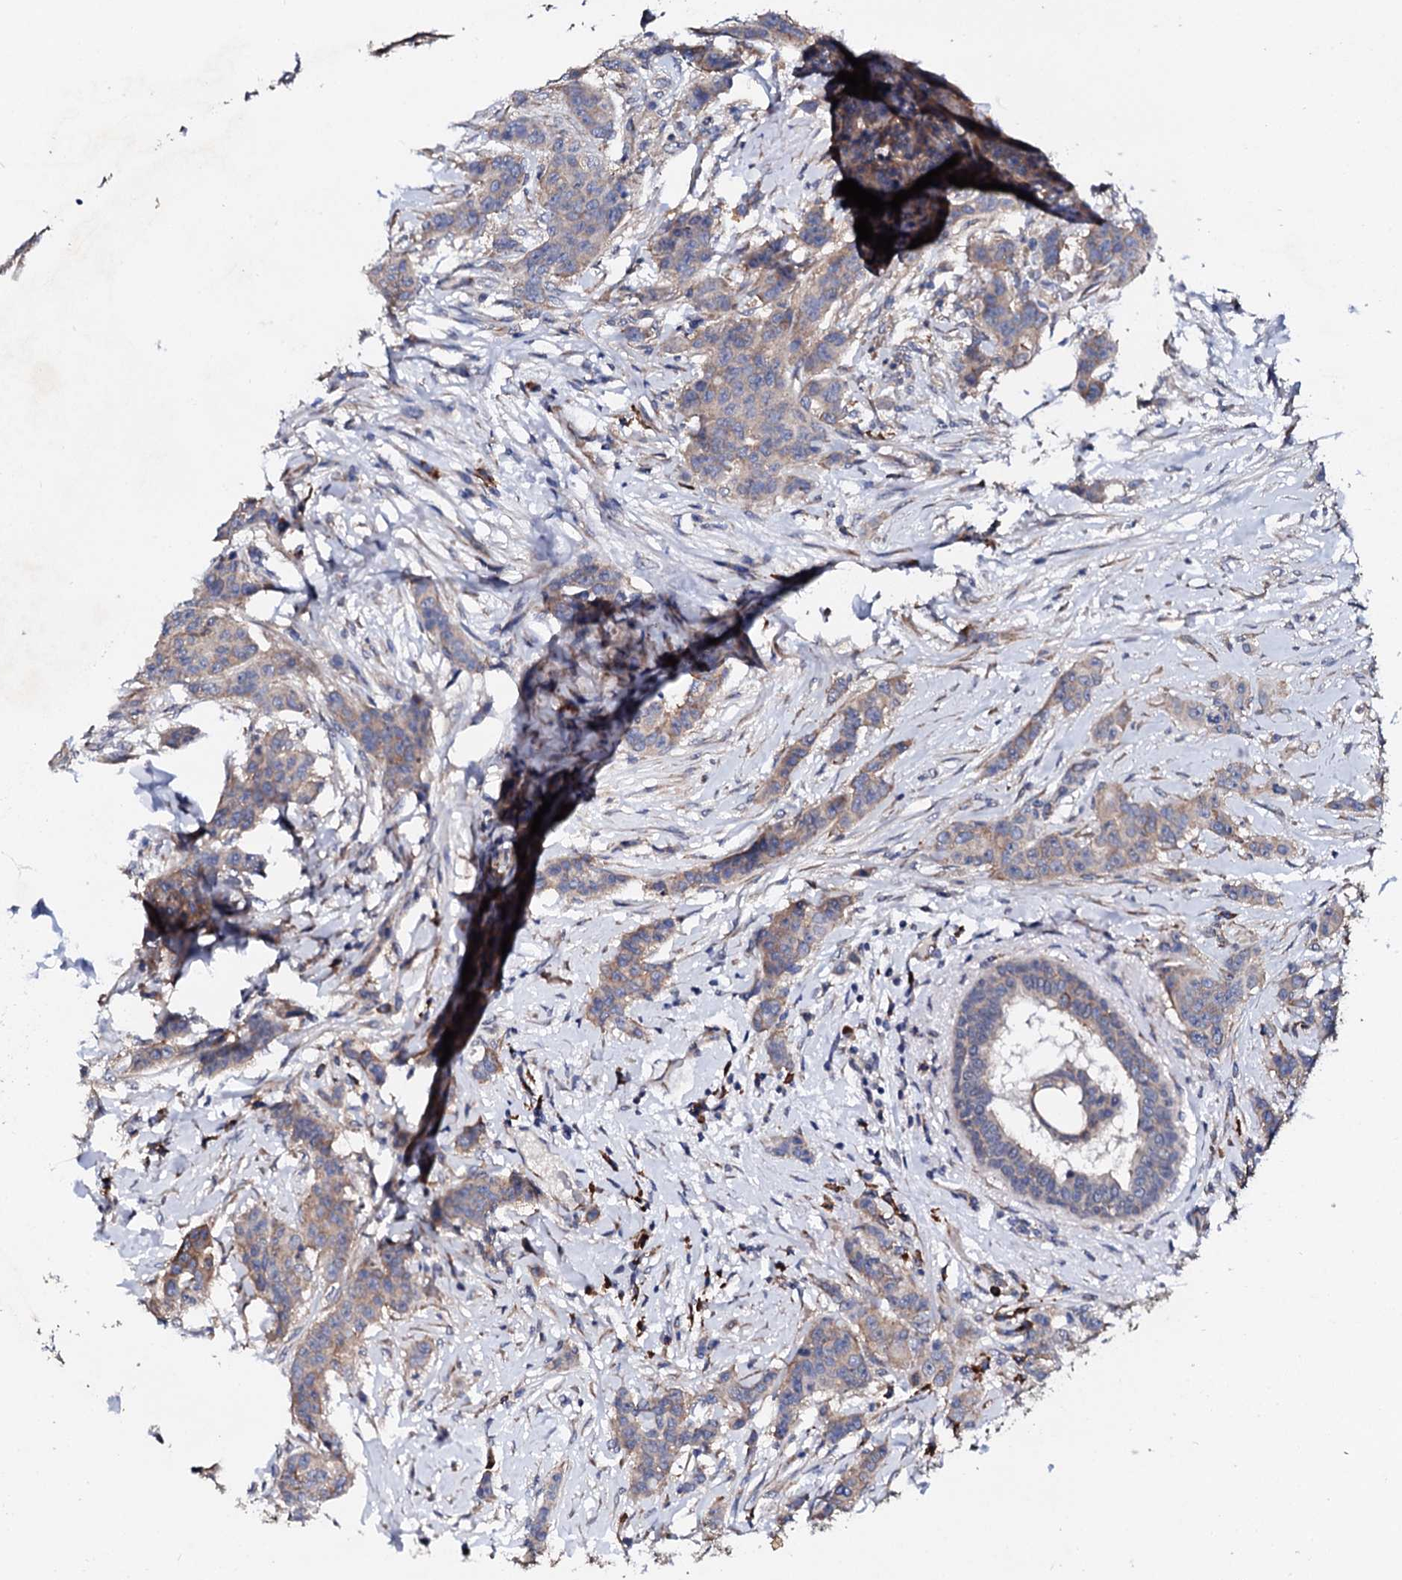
{"staining": {"intensity": "weak", "quantity": ">75%", "location": "cytoplasmic/membranous"}, "tissue": "breast cancer", "cell_type": "Tumor cells", "image_type": "cancer", "snomed": [{"axis": "morphology", "description": "Duct carcinoma"}, {"axis": "topography", "description": "Breast"}], "caption": "Immunohistochemical staining of human breast cancer demonstrates low levels of weak cytoplasmic/membranous protein staining in about >75% of tumor cells.", "gene": "NUP58", "patient": {"sex": "female", "age": 40}}